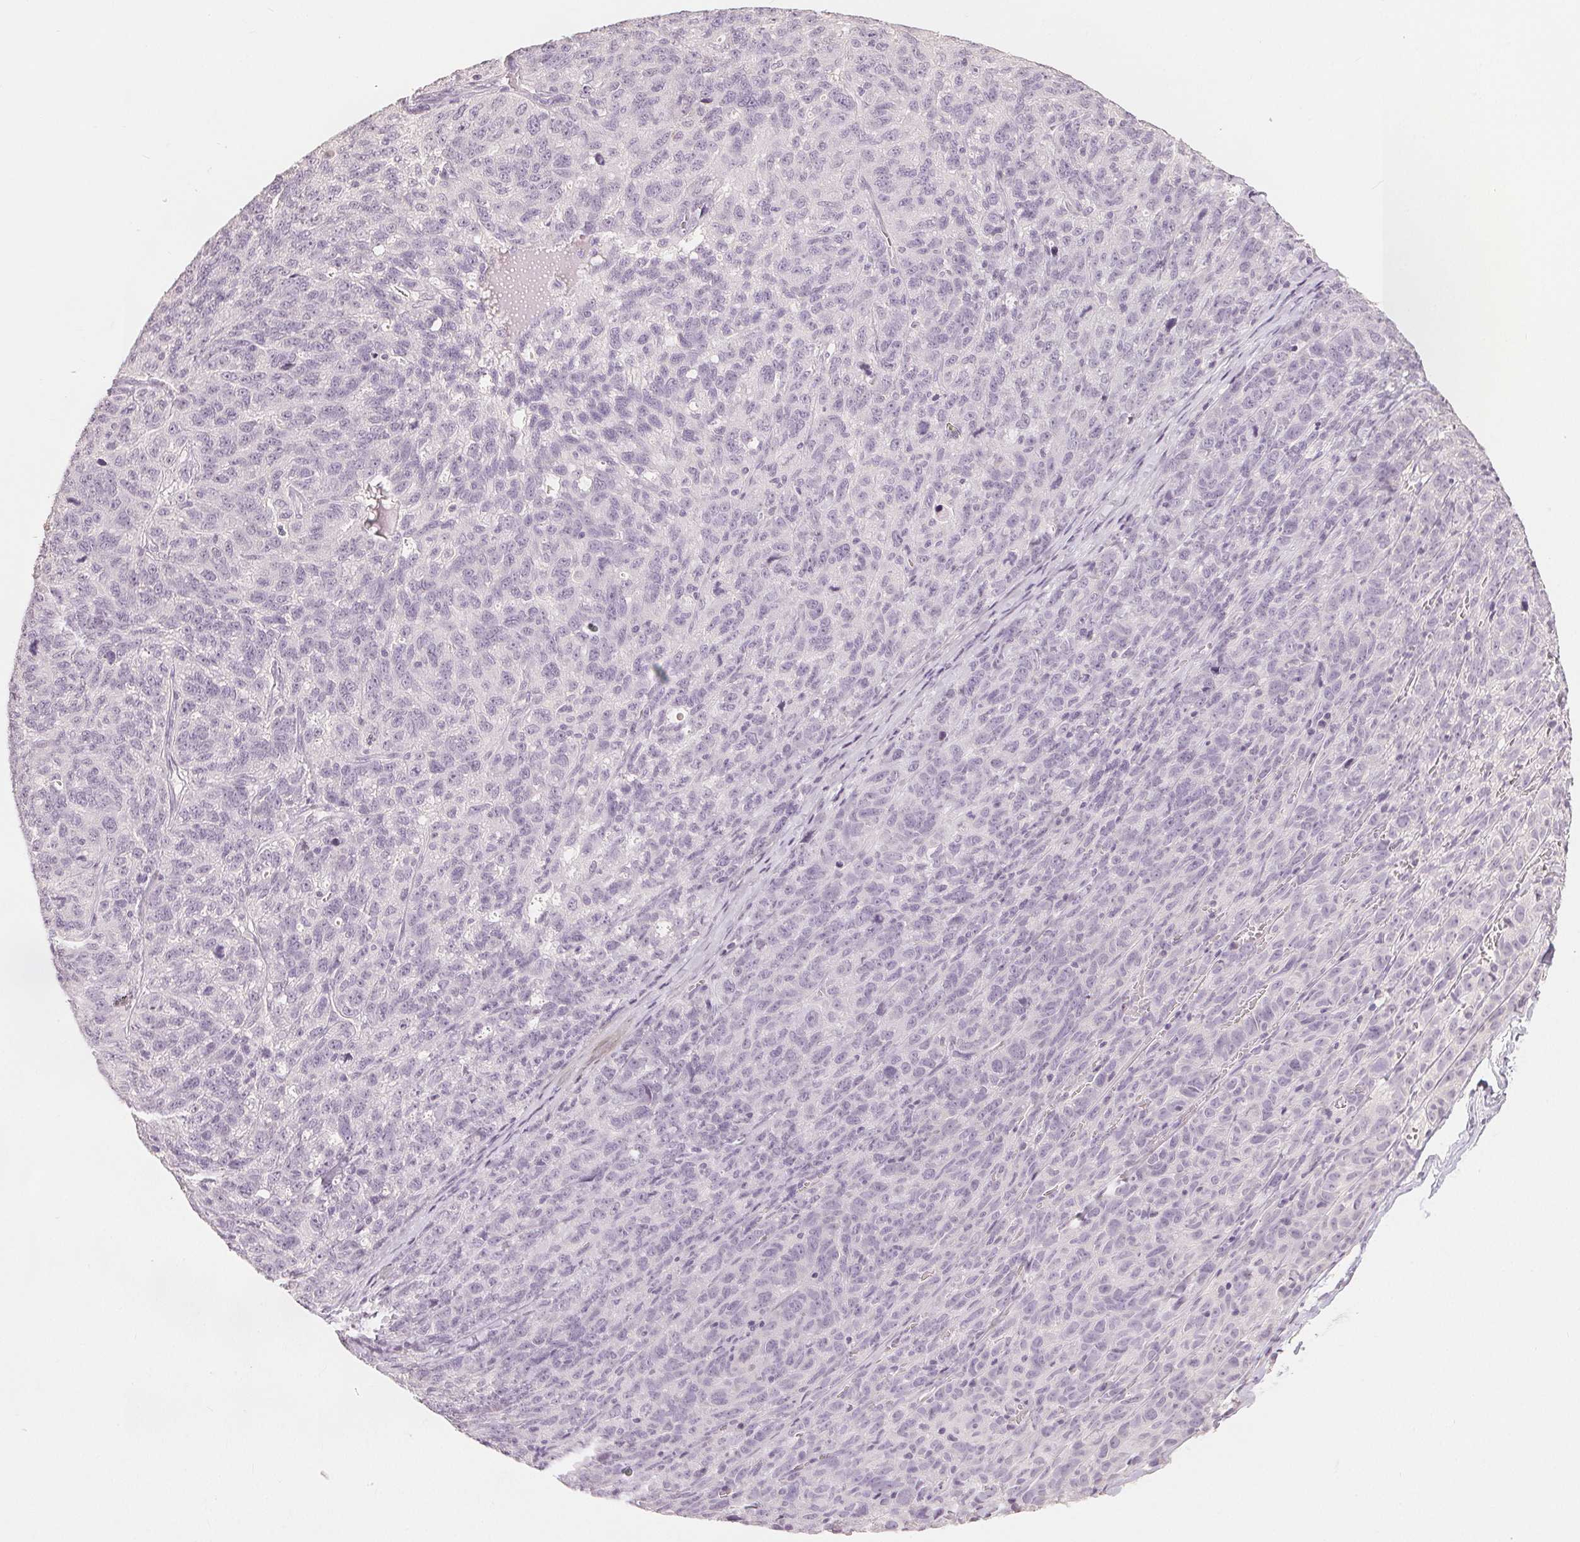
{"staining": {"intensity": "negative", "quantity": "none", "location": "none"}, "tissue": "ovarian cancer", "cell_type": "Tumor cells", "image_type": "cancer", "snomed": [{"axis": "morphology", "description": "Cystadenocarcinoma, serous, NOS"}, {"axis": "topography", "description": "Ovary"}], "caption": "A high-resolution photomicrograph shows immunohistochemistry staining of ovarian cancer, which demonstrates no significant positivity in tumor cells.", "gene": "SLC27A5", "patient": {"sex": "female", "age": 71}}